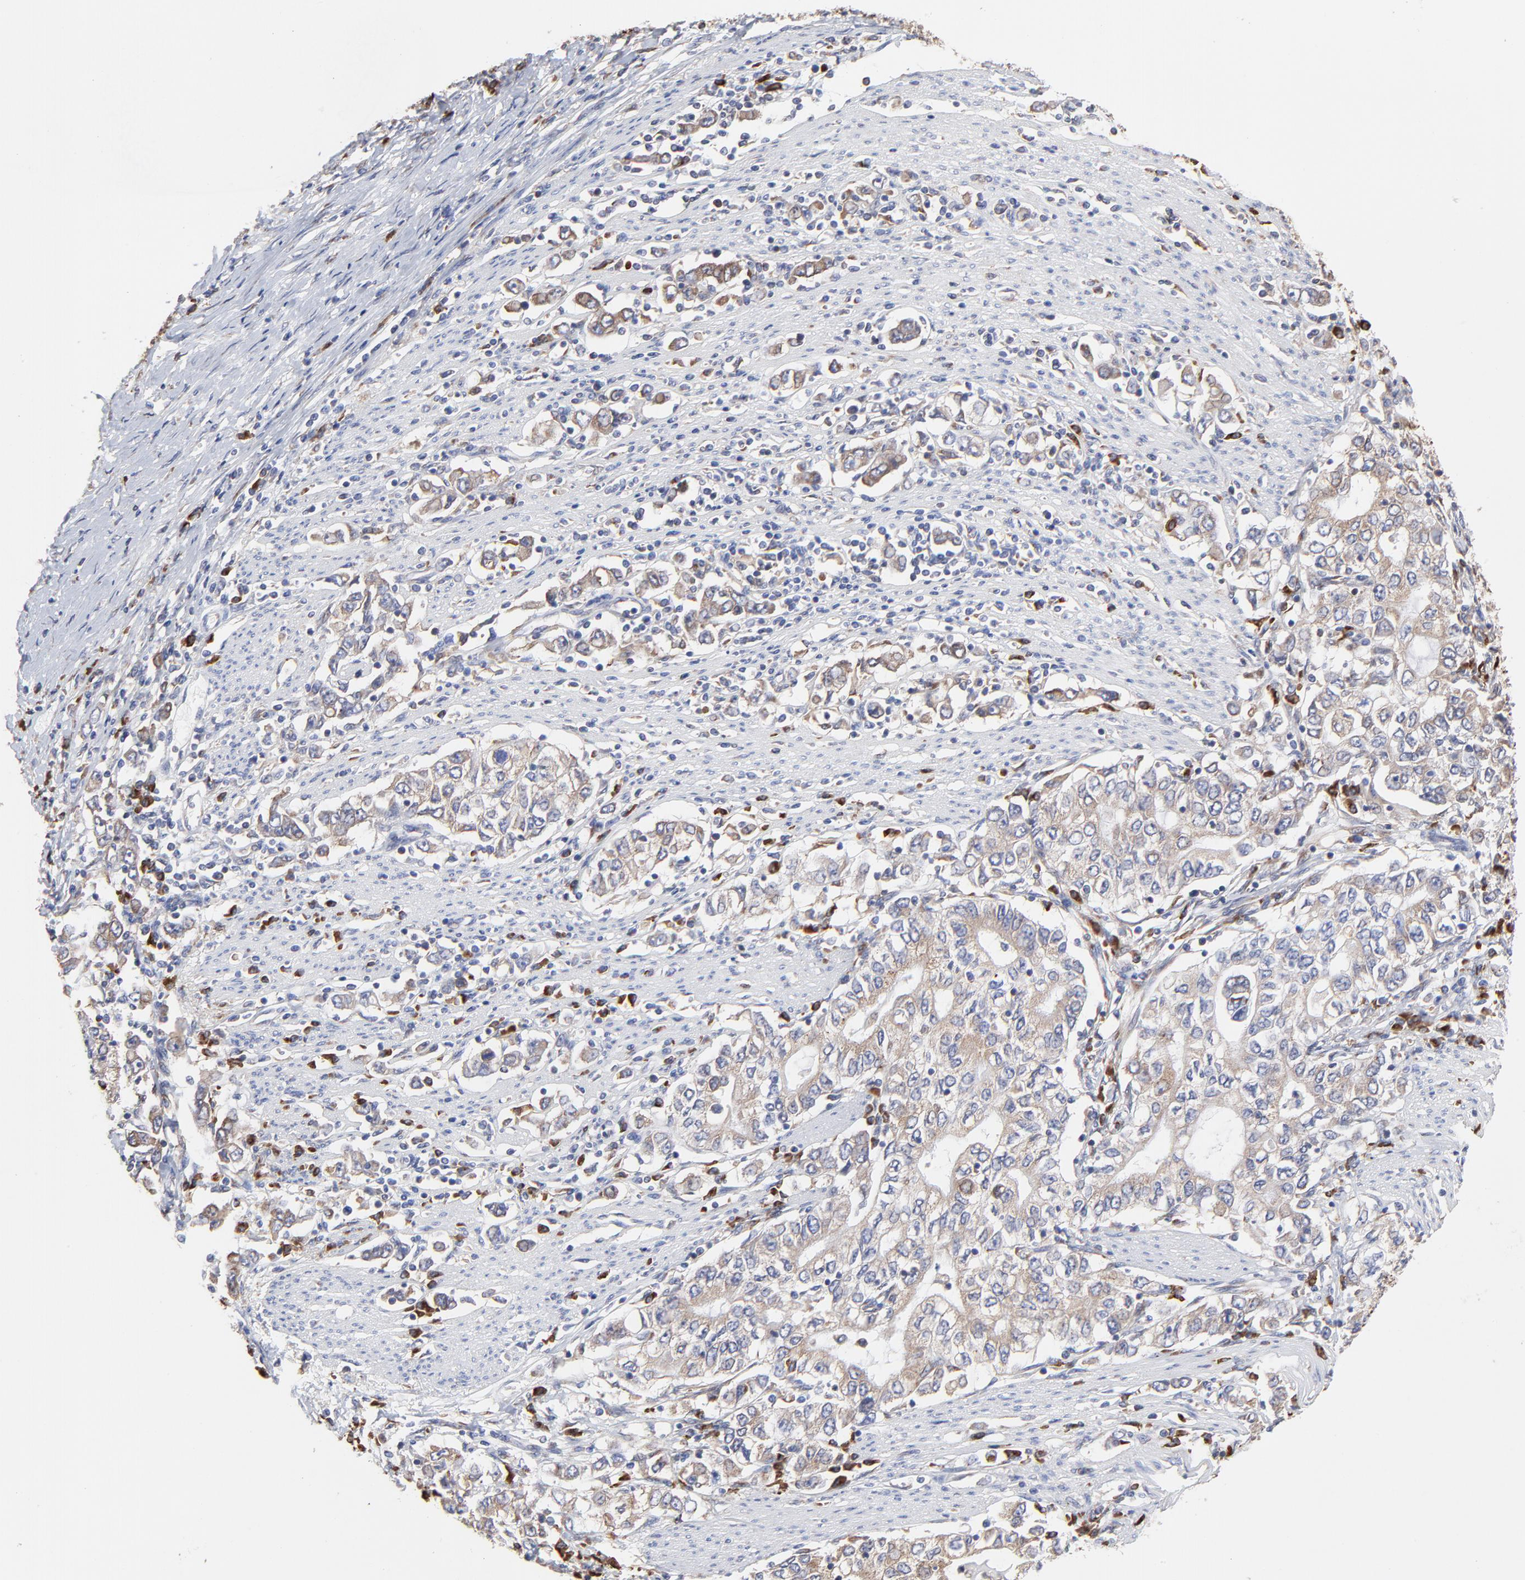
{"staining": {"intensity": "weak", "quantity": ">75%", "location": "cytoplasmic/membranous"}, "tissue": "stomach cancer", "cell_type": "Tumor cells", "image_type": "cancer", "snomed": [{"axis": "morphology", "description": "Adenocarcinoma, NOS"}, {"axis": "topography", "description": "Stomach, lower"}], "caption": "Protein positivity by immunohistochemistry (IHC) exhibits weak cytoplasmic/membranous positivity in about >75% of tumor cells in stomach cancer.", "gene": "LMAN1", "patient": {"sex": "female", "age": 72}}